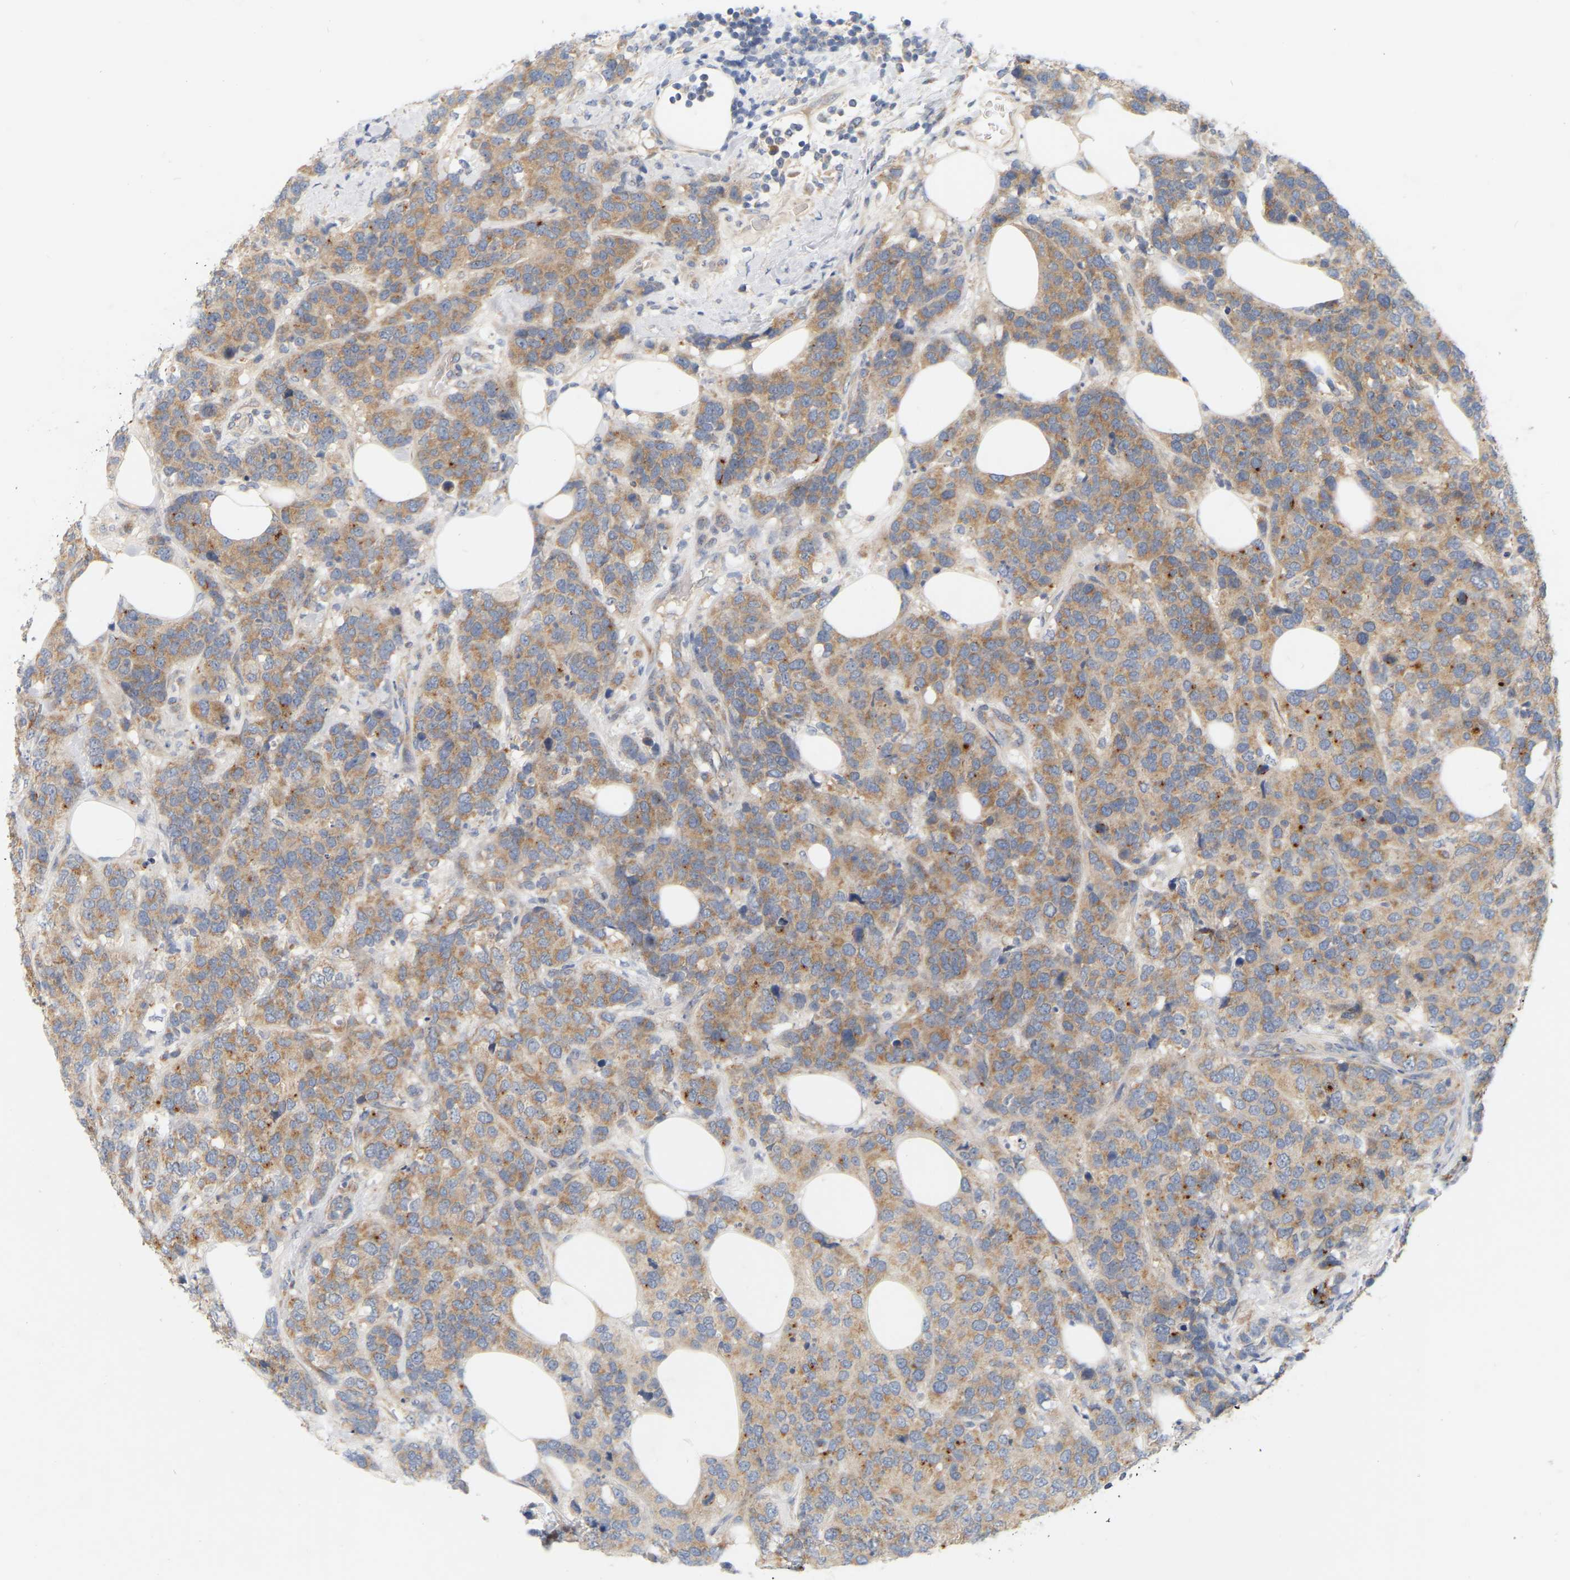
{"staining": {"intensity": "moderate", "quantity": ">75%", "location": "cytoplasmic/membranous"}, "tissue": "breast cancer", "cell_type": "Tumor cells", "image_type": "cancer", "snomed": [{"axis": "morphology", "description": "Lobular carcinoma"}, {"axis": "topography", "description": "Breast"}], "caption": "The photomicrograph exhibits a brown stain indicating the presence of a protein in the cytoplasmic/membranous of tumor cells in breast cancer. The protein is stained brown, and the nuclei are stained in blue (DAB (3,3'-diaminobenzidine) IHC with brightfield microscopy, high magnification).", "gene": "MINDY4", "patient": {"sex": "female", "age": 59}}